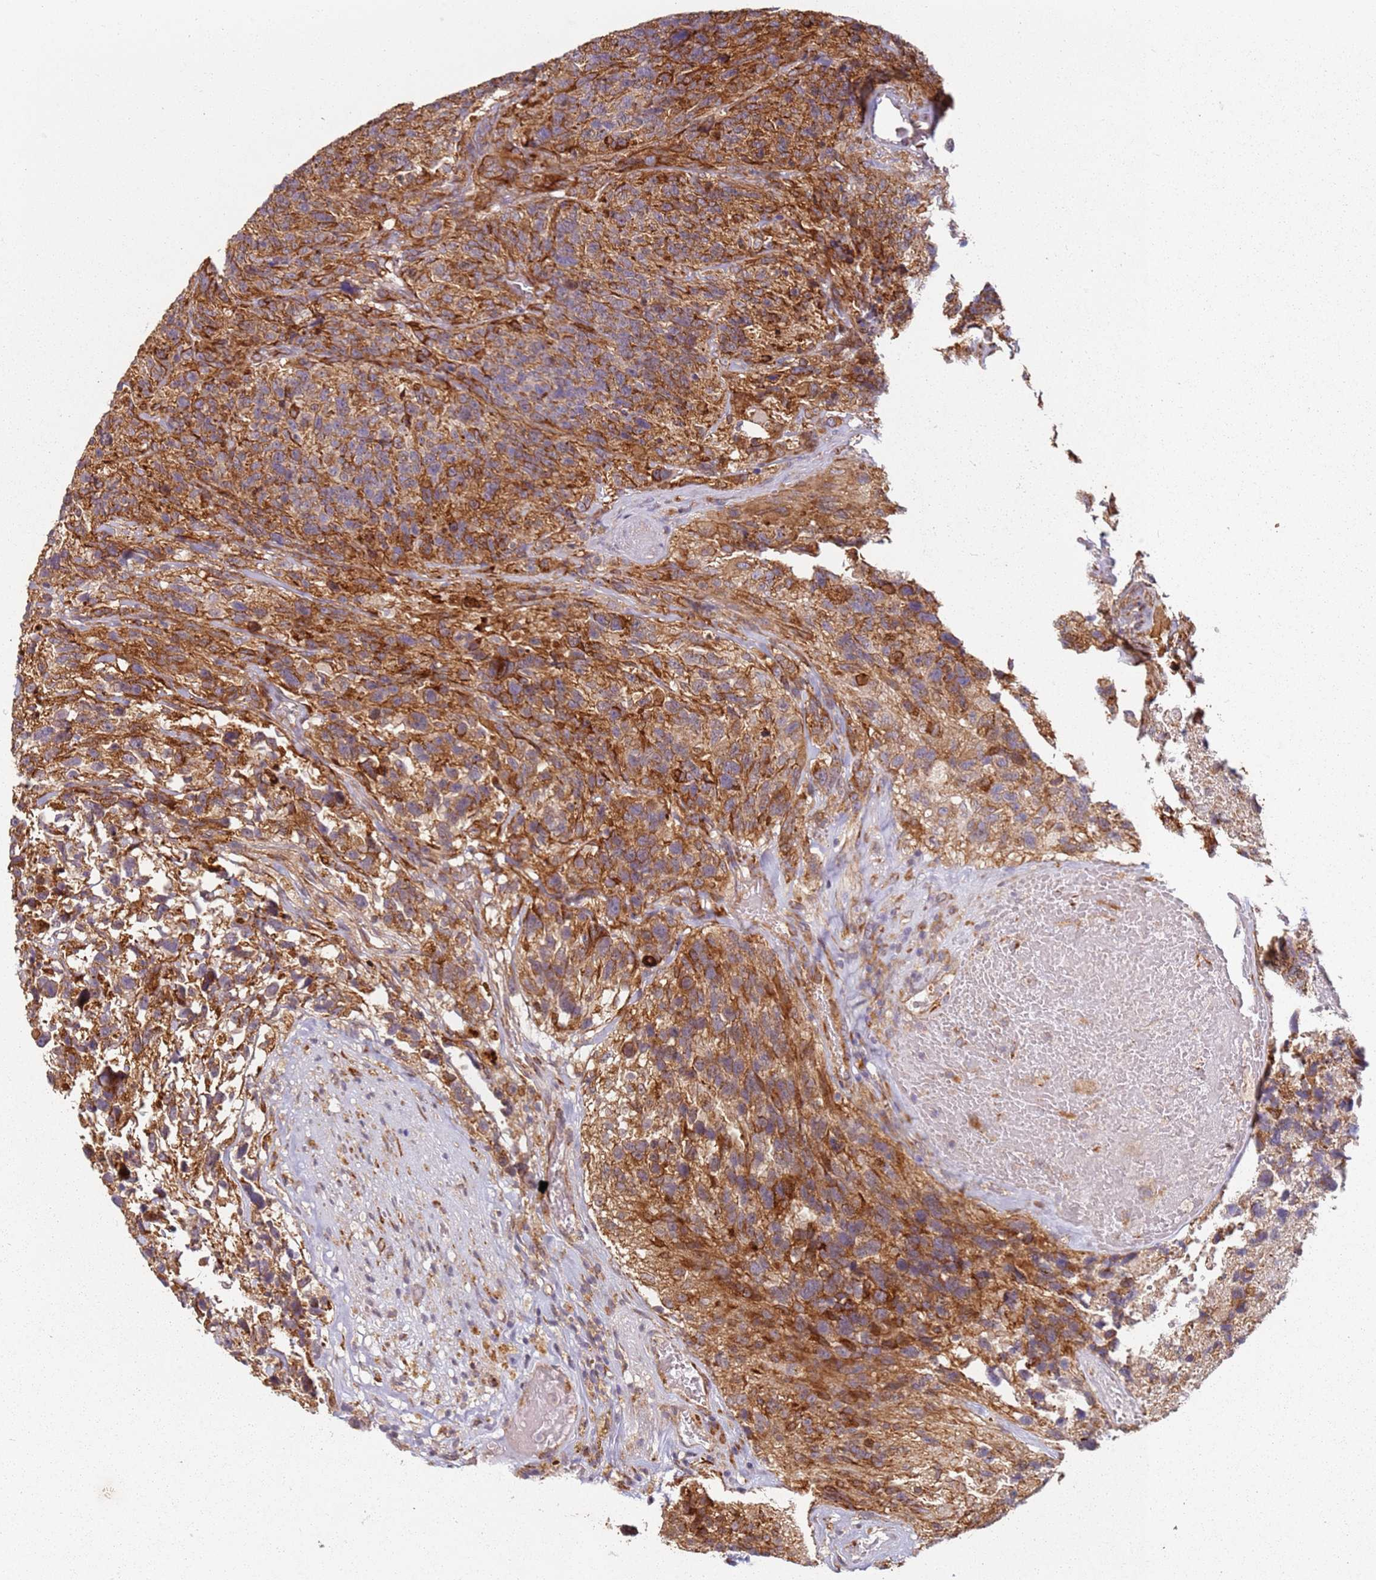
{"staining": {"intensity": "moderate", "quantity": ">75%", "location": "cytoplasmic/membranous"}, "tissue": "glioma", "cell_type": "Tumor cells", "image_type": "cancer", "snomed": [{"axis": "morphology", "description": "Glioma, malignant, High grade"}, {"axis": "topography", "description": "Brain"}], "caption": "Protein expression analysis of glioma shows moderate cytoplasmic/membranous positivity in approximately >75% of tumor cells.", "gene": "ARFRP1", "patient": {"sex": "male", "age": 69}}